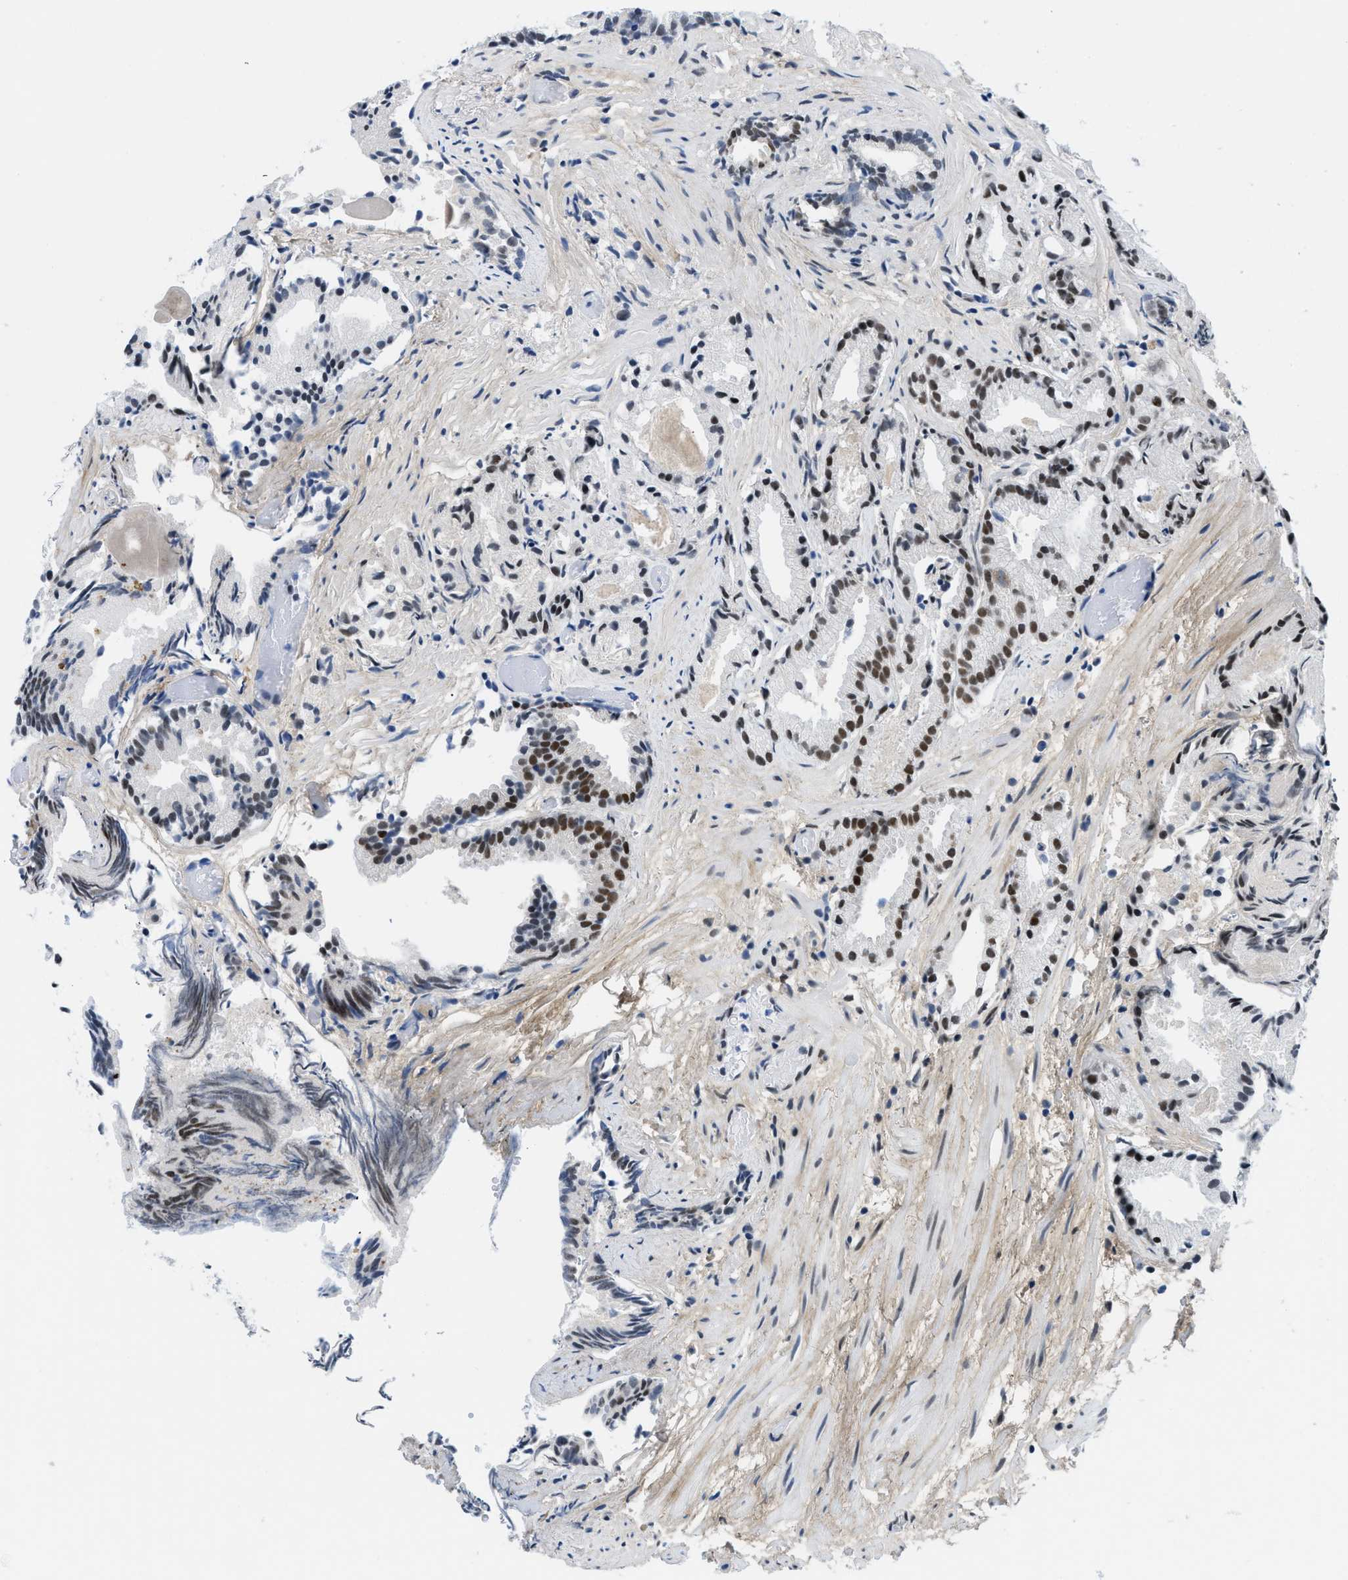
{"staining": {"intensity": "strong", "quantity": "25%-75%", "location": "nuclear"}, "tissue": "prostate cancer", "cell_type": "Tumor cells", "image_type": "cancer", "snomed": [{"axis": "morphology", "description": "Adenocarcinoma, Low grade"}, {"axis": "topography", "description": "Prostate"}], "caption": "A brown stain highlights strong nuclear positivity of a protein in prostate adenocarcinoma (low-grade) tumor cells.", "gene": "SMARCAD1", "patient": {"sex": "male", "age": 89}}